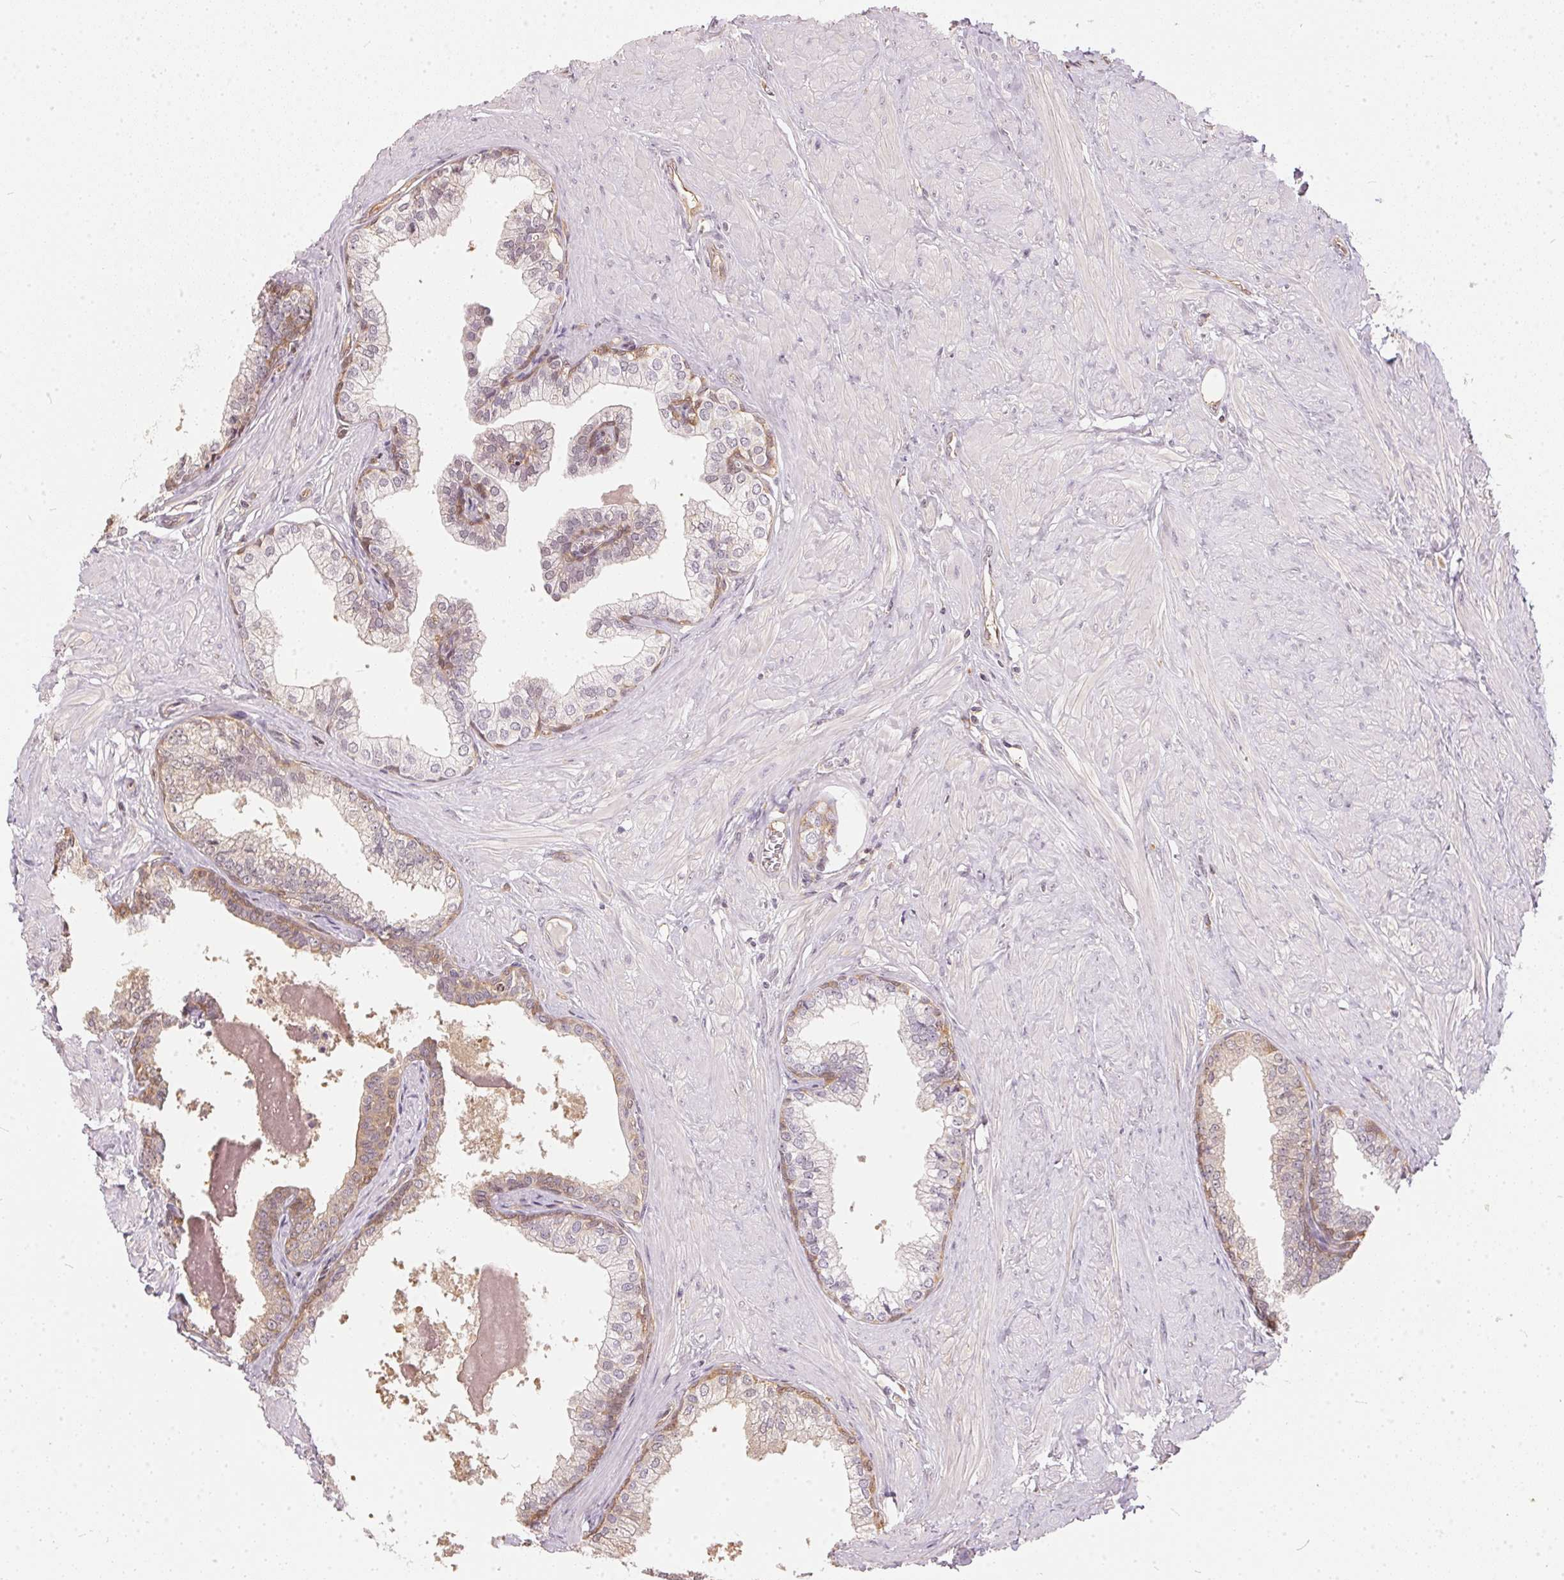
{"staining": {"intensity": "weak", "quantity": "<25%", "location": "cytoplasmic/membranous"}, "tissue": "prostate", "cell_type": "Glandular cells", "image_type": "normal", "snomed": [{"axis": "morphology", "description": "Normal tissue, NOS"}, {"axis": "topography", "description": "Prostate"}, {"axis": "topography", "description": "Peripheral nerve tissue"}], "caption": "Immunohistochemistry image of normal prostate stained for a protein (brown), which exhibits no expression in glandular cells.", "gene": "BLMH", "patient": {"sex": "male", "age": 55}}